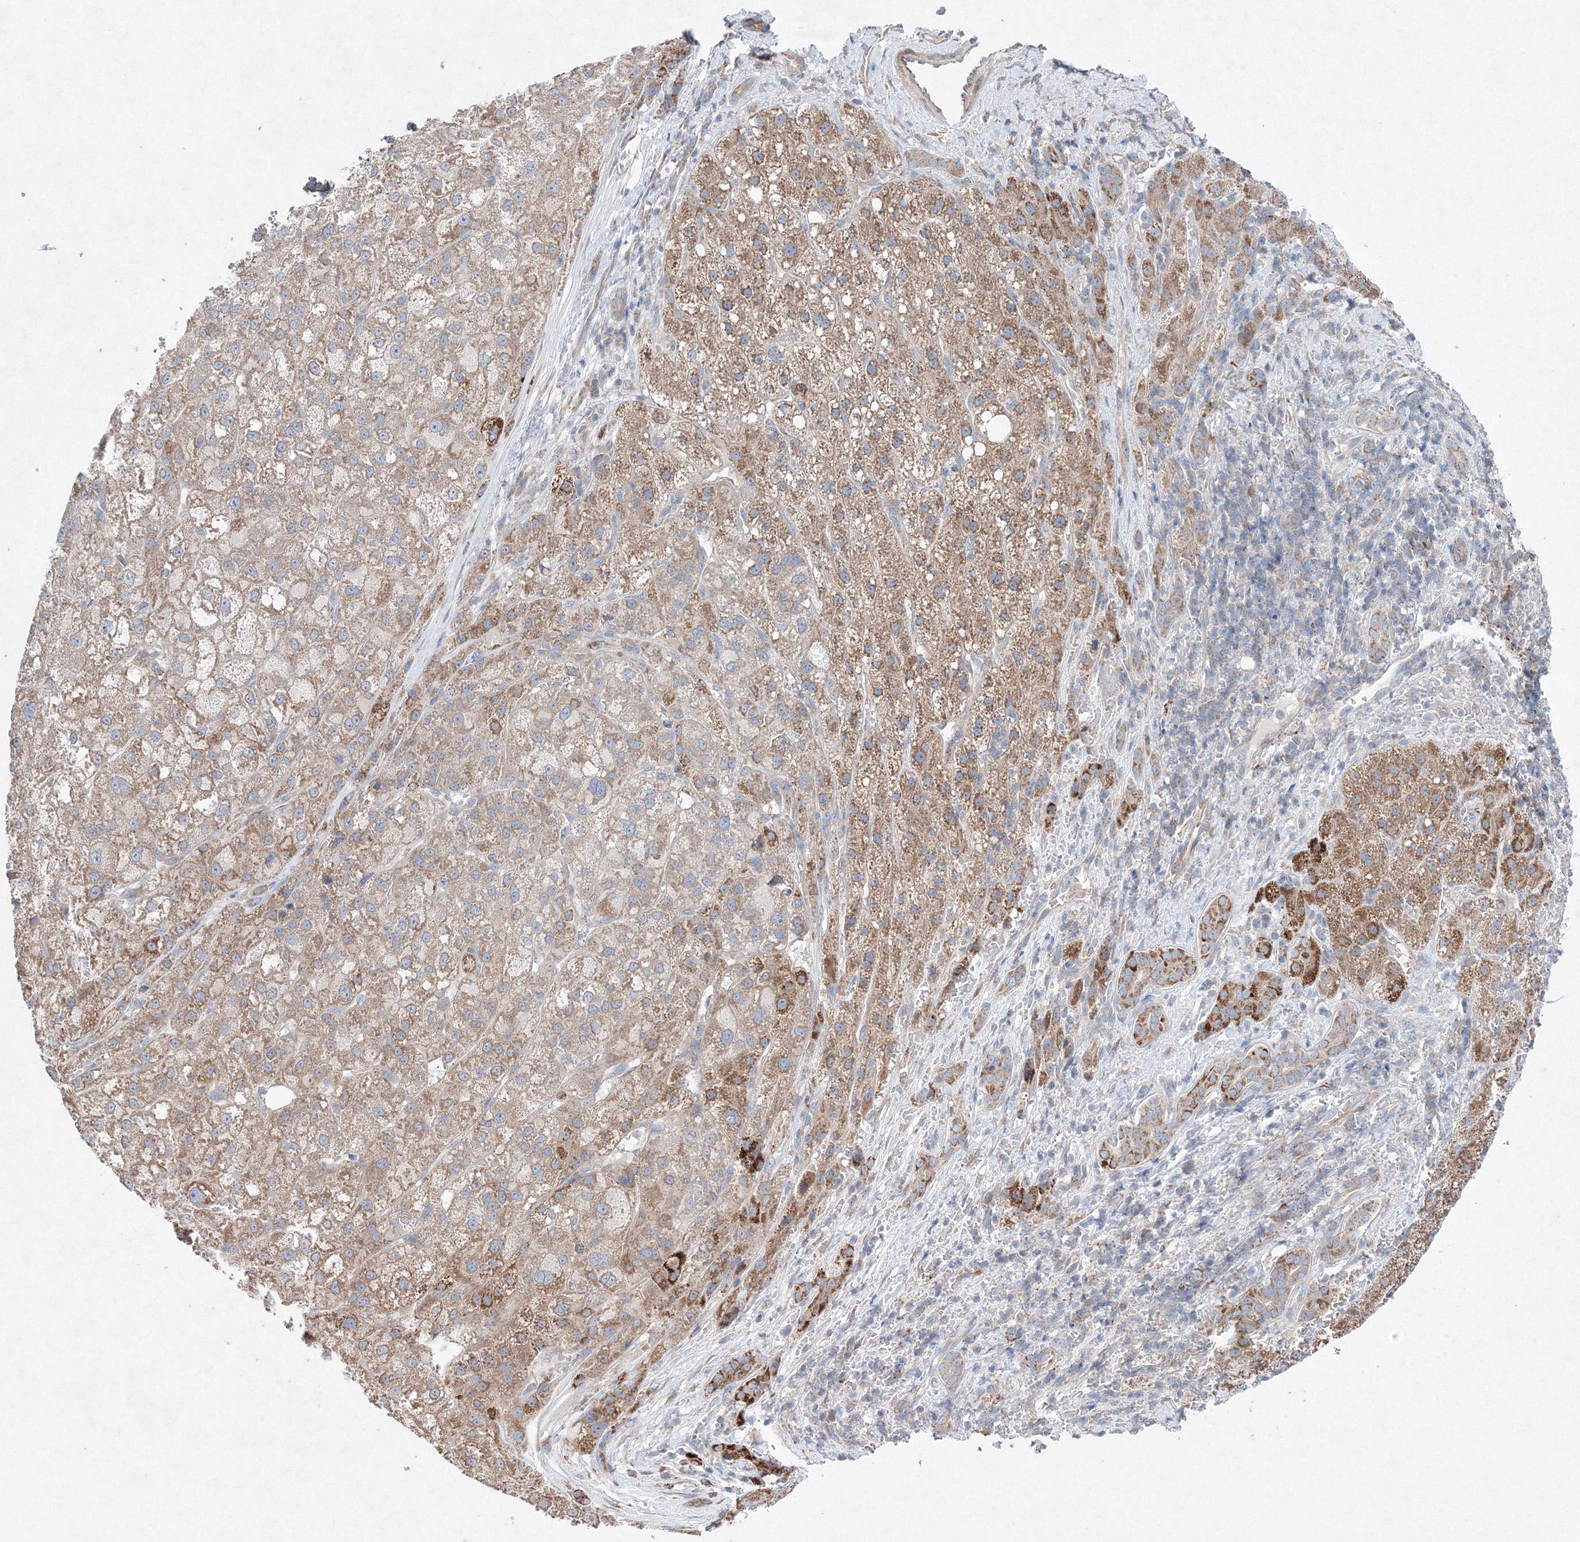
{"staining": {"intensity": "moderate", "quantity": ">75%", "location": "cytoplasmic/membranous"}, "tissue": "liver cancer", "cell_type": "Tumor cells", "image_type": "cancer", "snomed": [{"axis": "morphology", "description": "Carcinoma, Hepatocellular, NOS"}, {"axis": "topography", "description": "Liver"}], "caption": "Immunohistochemistry (IHC) of liver cancer exhibits medium levels of moderate cytoplasmic/membranous staining in about >75% of tumor cells.", "gene": "WDR49", "patient": {"sex": "male", "age": 57}}